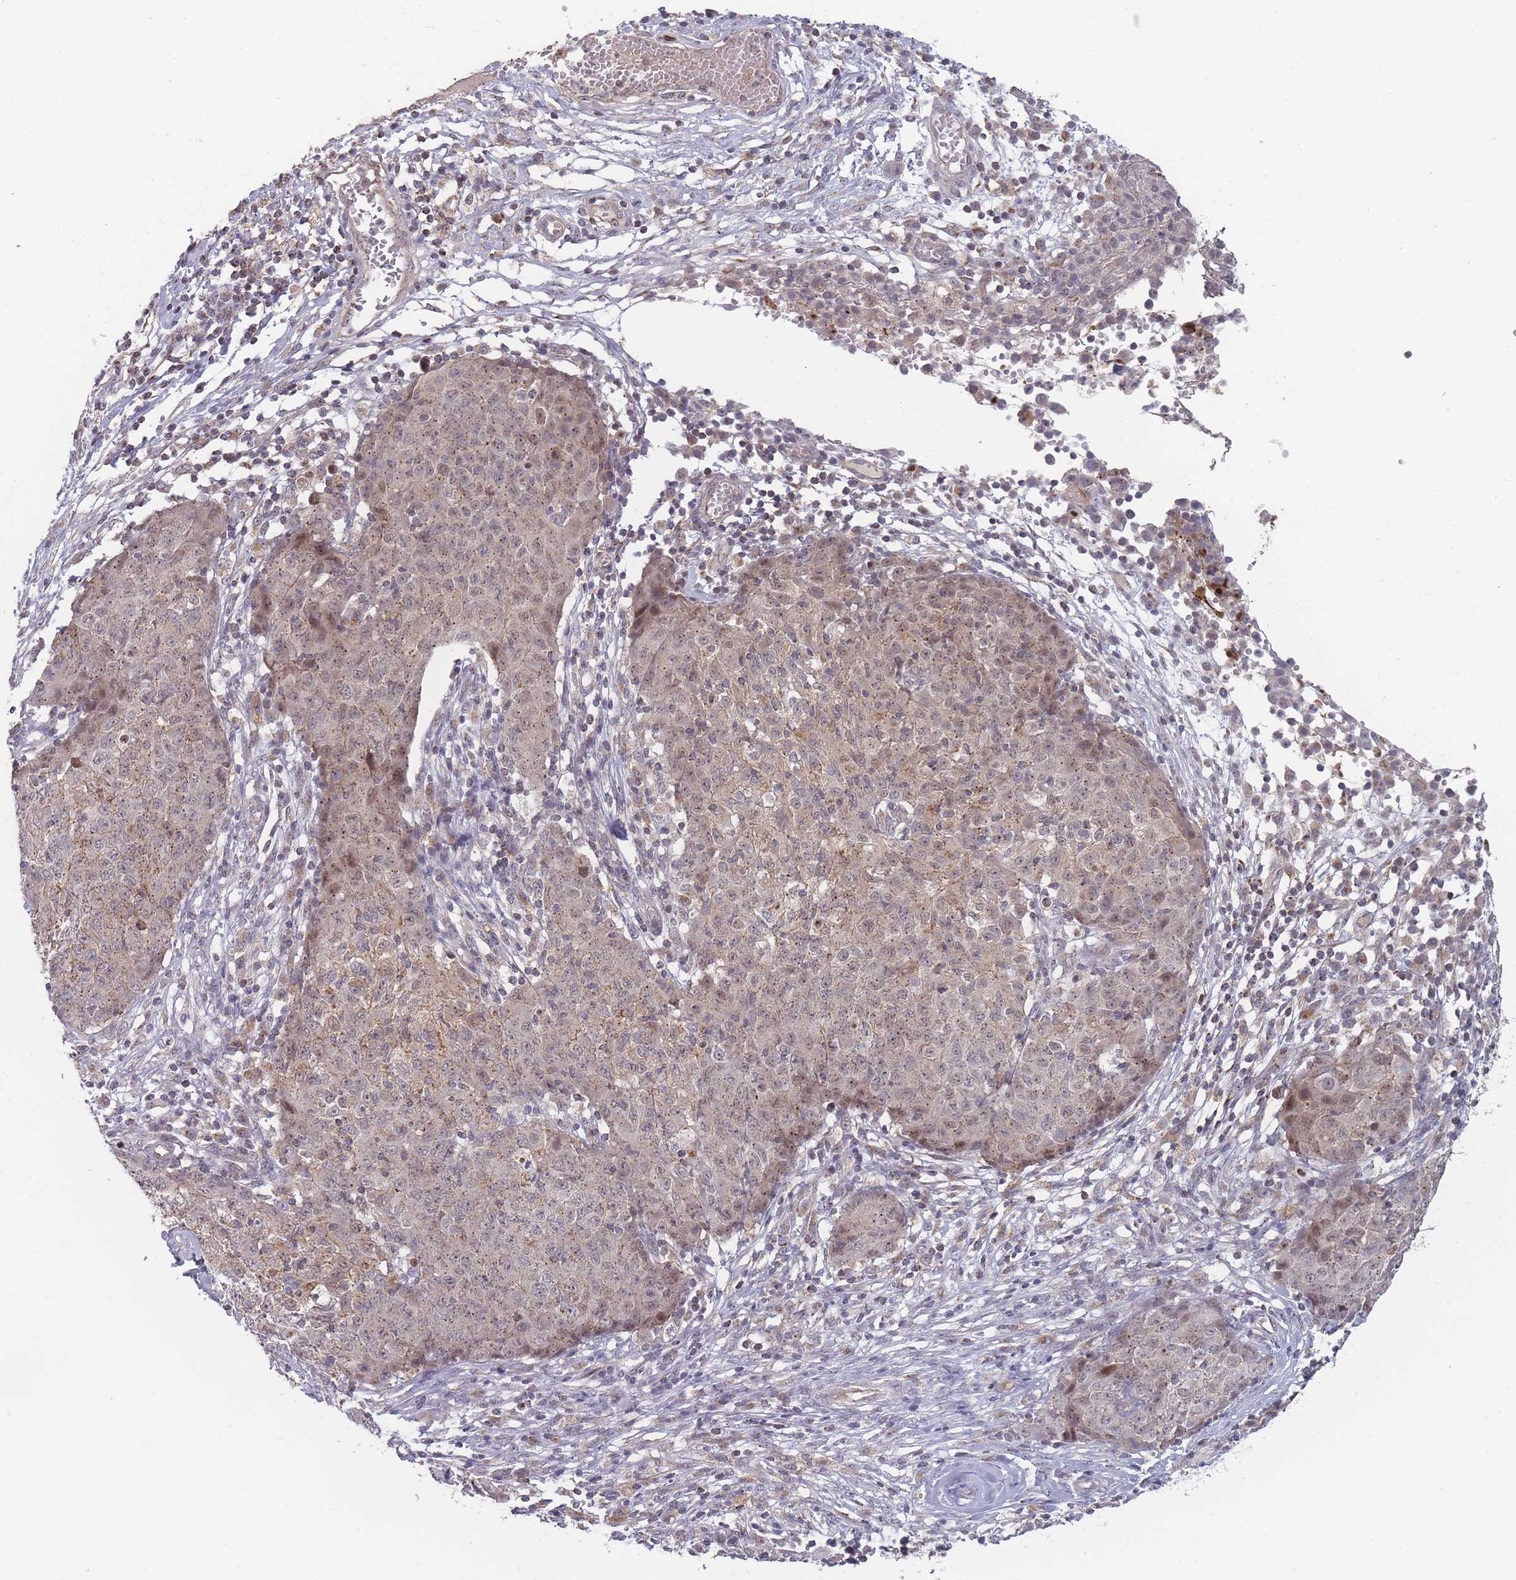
{"staining": {"intensity": "weak", "quantity": "<25%", "location": "cytoplasmic/membranous,nuclear"}, "tissue": "ovarian cancer", "cell_type": "Tumor cells", "image_type": "cancer", "snomed": [{"axis": "morphology", "description": "Carcinoma, endometroid"}, {"axis": "topography", "description": "Ovary"}], "caption": "A high-resolution histopathology image shows IHC staining of endometroid carcinoma (ovarian), which displays no significant staining in tumor cells. The staining was performed using DAB to visualize the protein expression in brown, while the nuclei were stained in blue with hematoxylin (Magnification: 20x).", "gene": "TMEM232", "patient": {"sex": "female", "age": 42}}